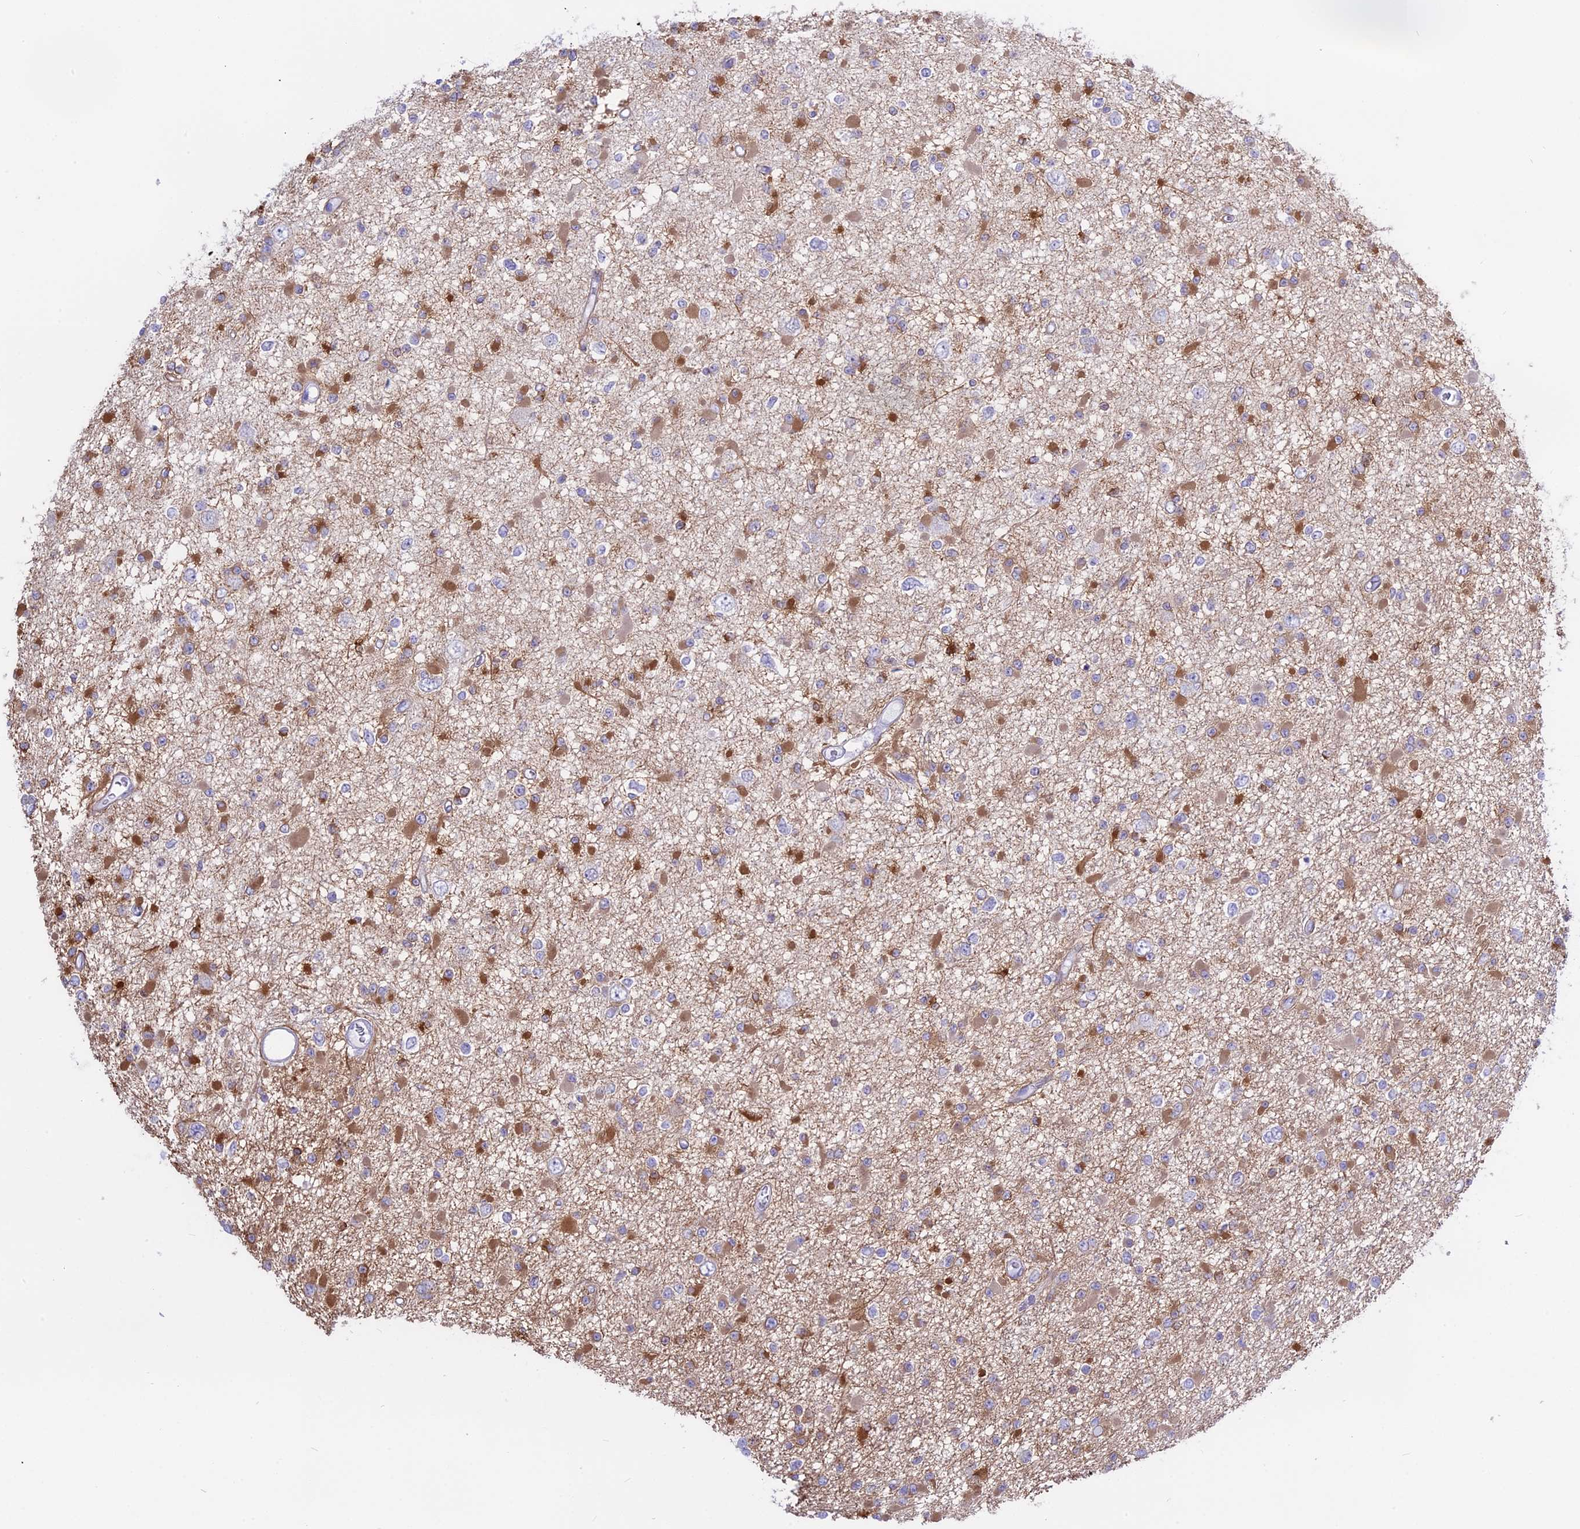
{"staining": {"intensity": "moderate", "quantity": "<25%", "location": "cytoplasmic/membranous"}, "tissue": "glioma", "cell_type": "Tumor cells", "image_type": "cancer", "snomed": [{"axis": "morphology", "description": "Glioma, malignant, Low grade"}, {"axis": "topography", "description": "Brain"}], "caption": "Immunohistochemical staining of glioma displays low levels of moderate cytoplasmic/membranous protein expression in approximately <25% of tumor cells.", "gene": "AHCYL1", "patient": {"sex": "female", "age": 22}}